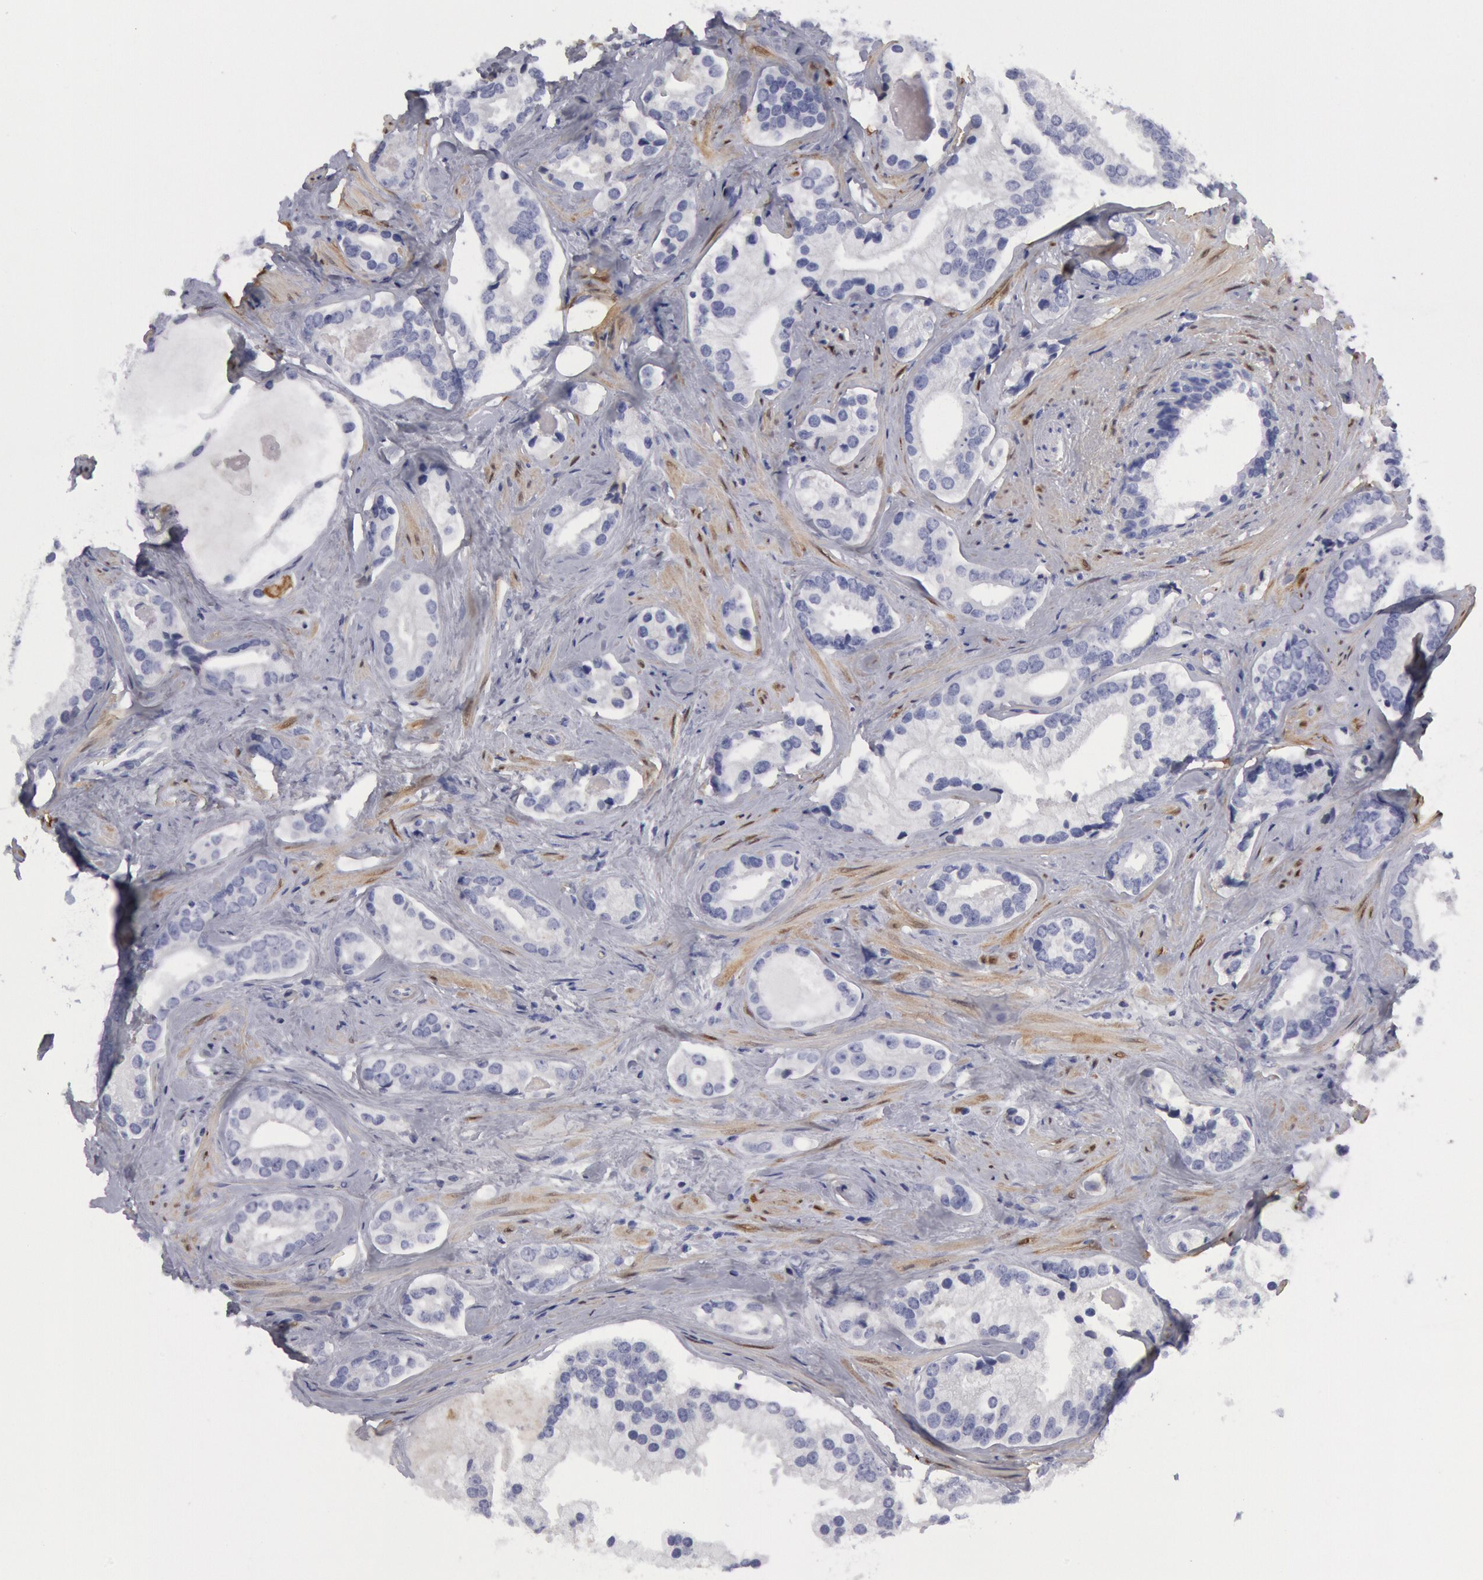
{"staining": {"intensity": "negative", "quantity": "none", "location": "none"}, "tissue": "prostate cancer", "cell_type": "Tumor cells", "image_type": "cancer", "snomed": [{"axis": "morphology", "description": "Adenocarcinoma, Medium grade"}, {"axis": "topography", "description": "Prostate"}], "caption": "High magnification brightfield microscopy of prostate cancer stained with DAB (3,3'-diaminobenzidine) (brown) and counterstained with hematoxylin (blue): tumor cells show no significant expression. Nuclei are stained in blue.", "gene": "FHL1", "patient": {"sex": "male", "age": 70}}